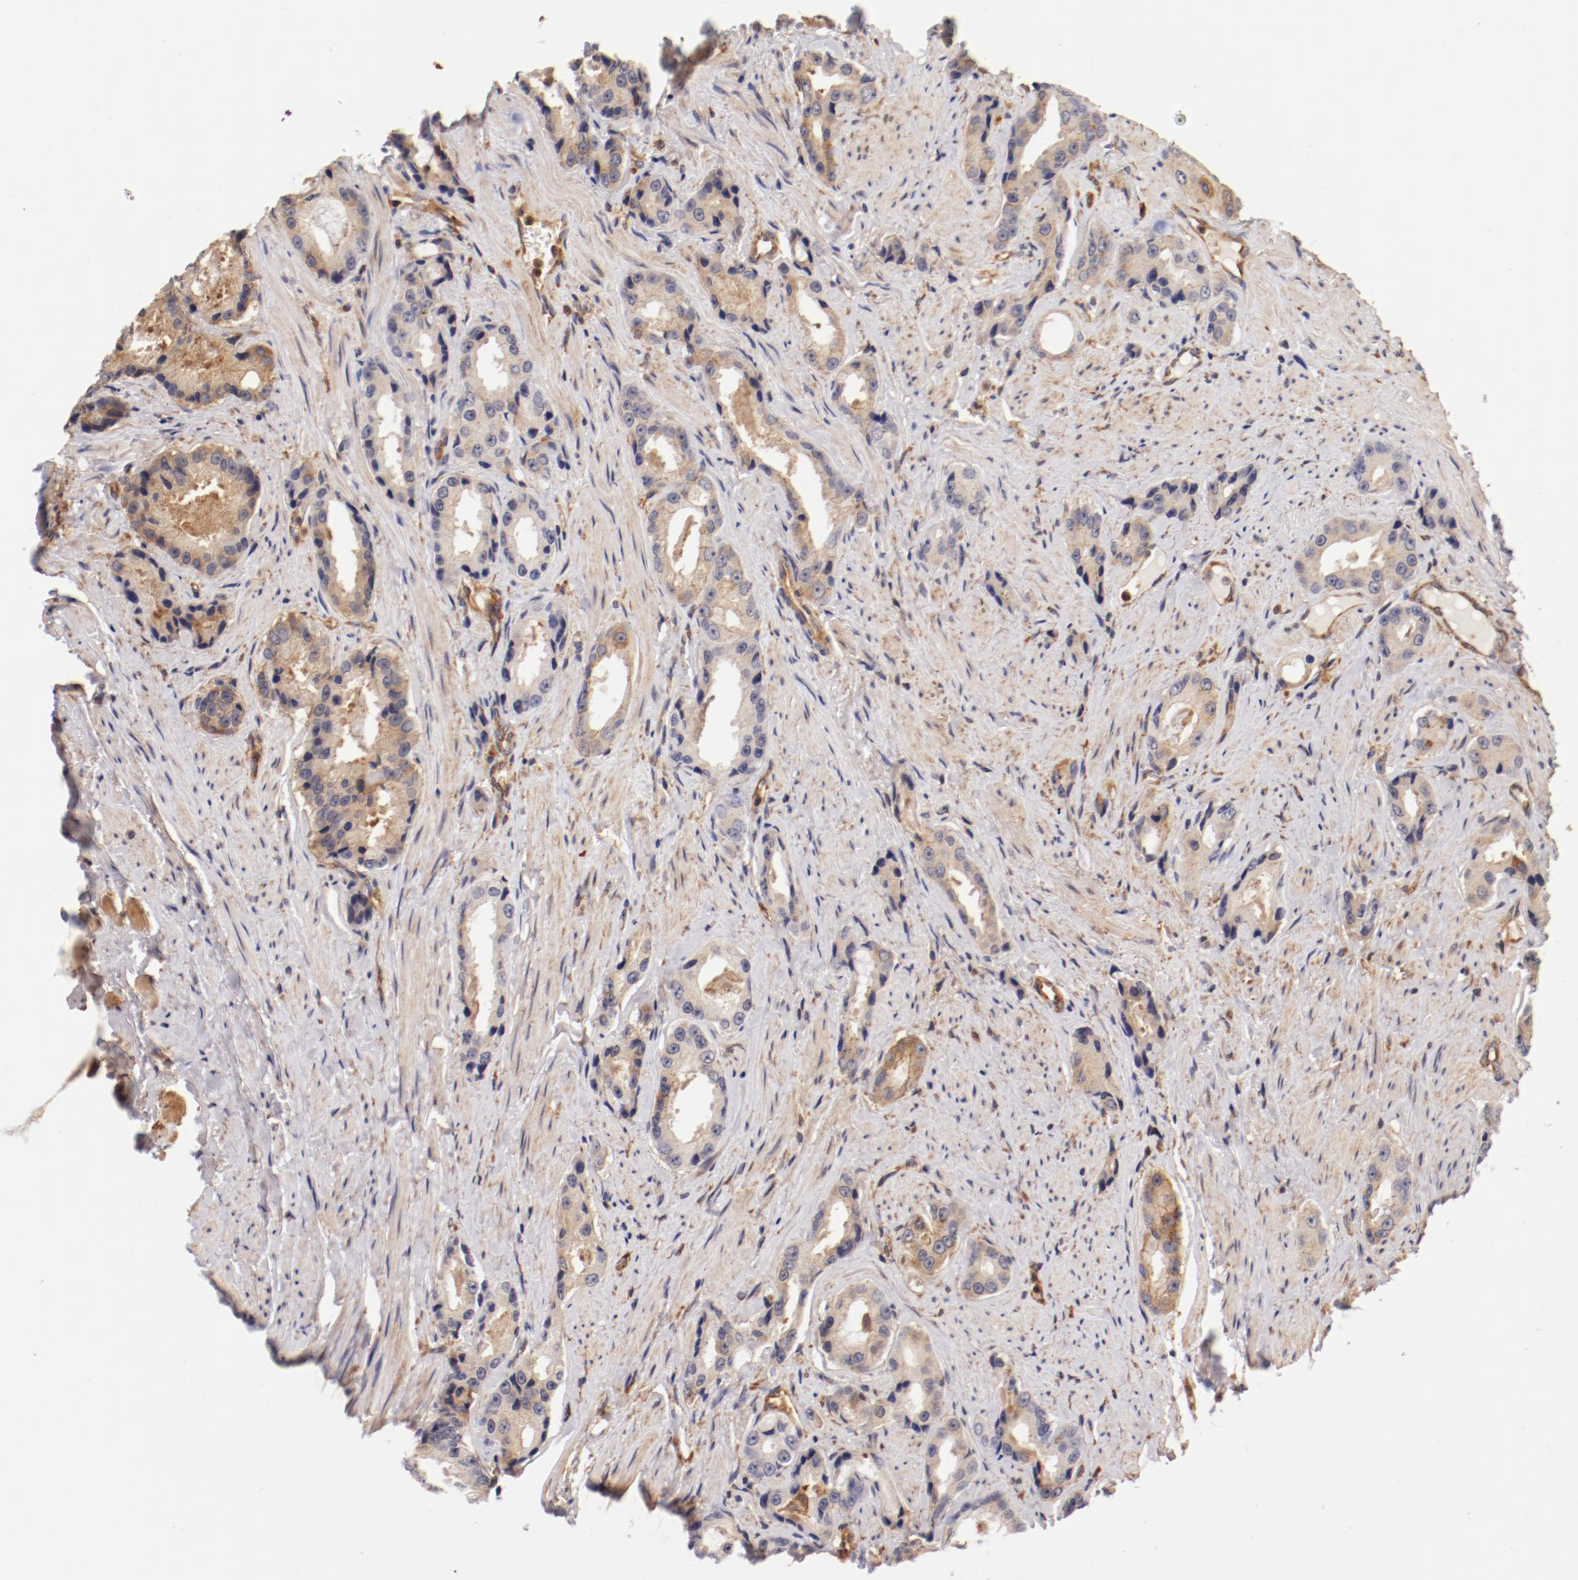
{"staining": {"intensity": "moderate", "quantity": "25%-75%", "location": "cytoplasmic/membranous"}, "tissue": "prostate cancer", "cell_type": "Tumor cells", "image_type": "cancer", "snomed": [{"axis": "morphology", "description": "Adenocarcinoma, Medium grade"}, {"axis": "topography", "description": "Prostate"}], "caption": "About 25%-75% of tumor cells in prostate adenocarcinoma (medium-grade) display moderate cytoplasmic/membranous protein positivity as visualized by brown immunohistochemical staining.", "gene": "FCMR", "patient": {"sex": "male", "age": 60}}